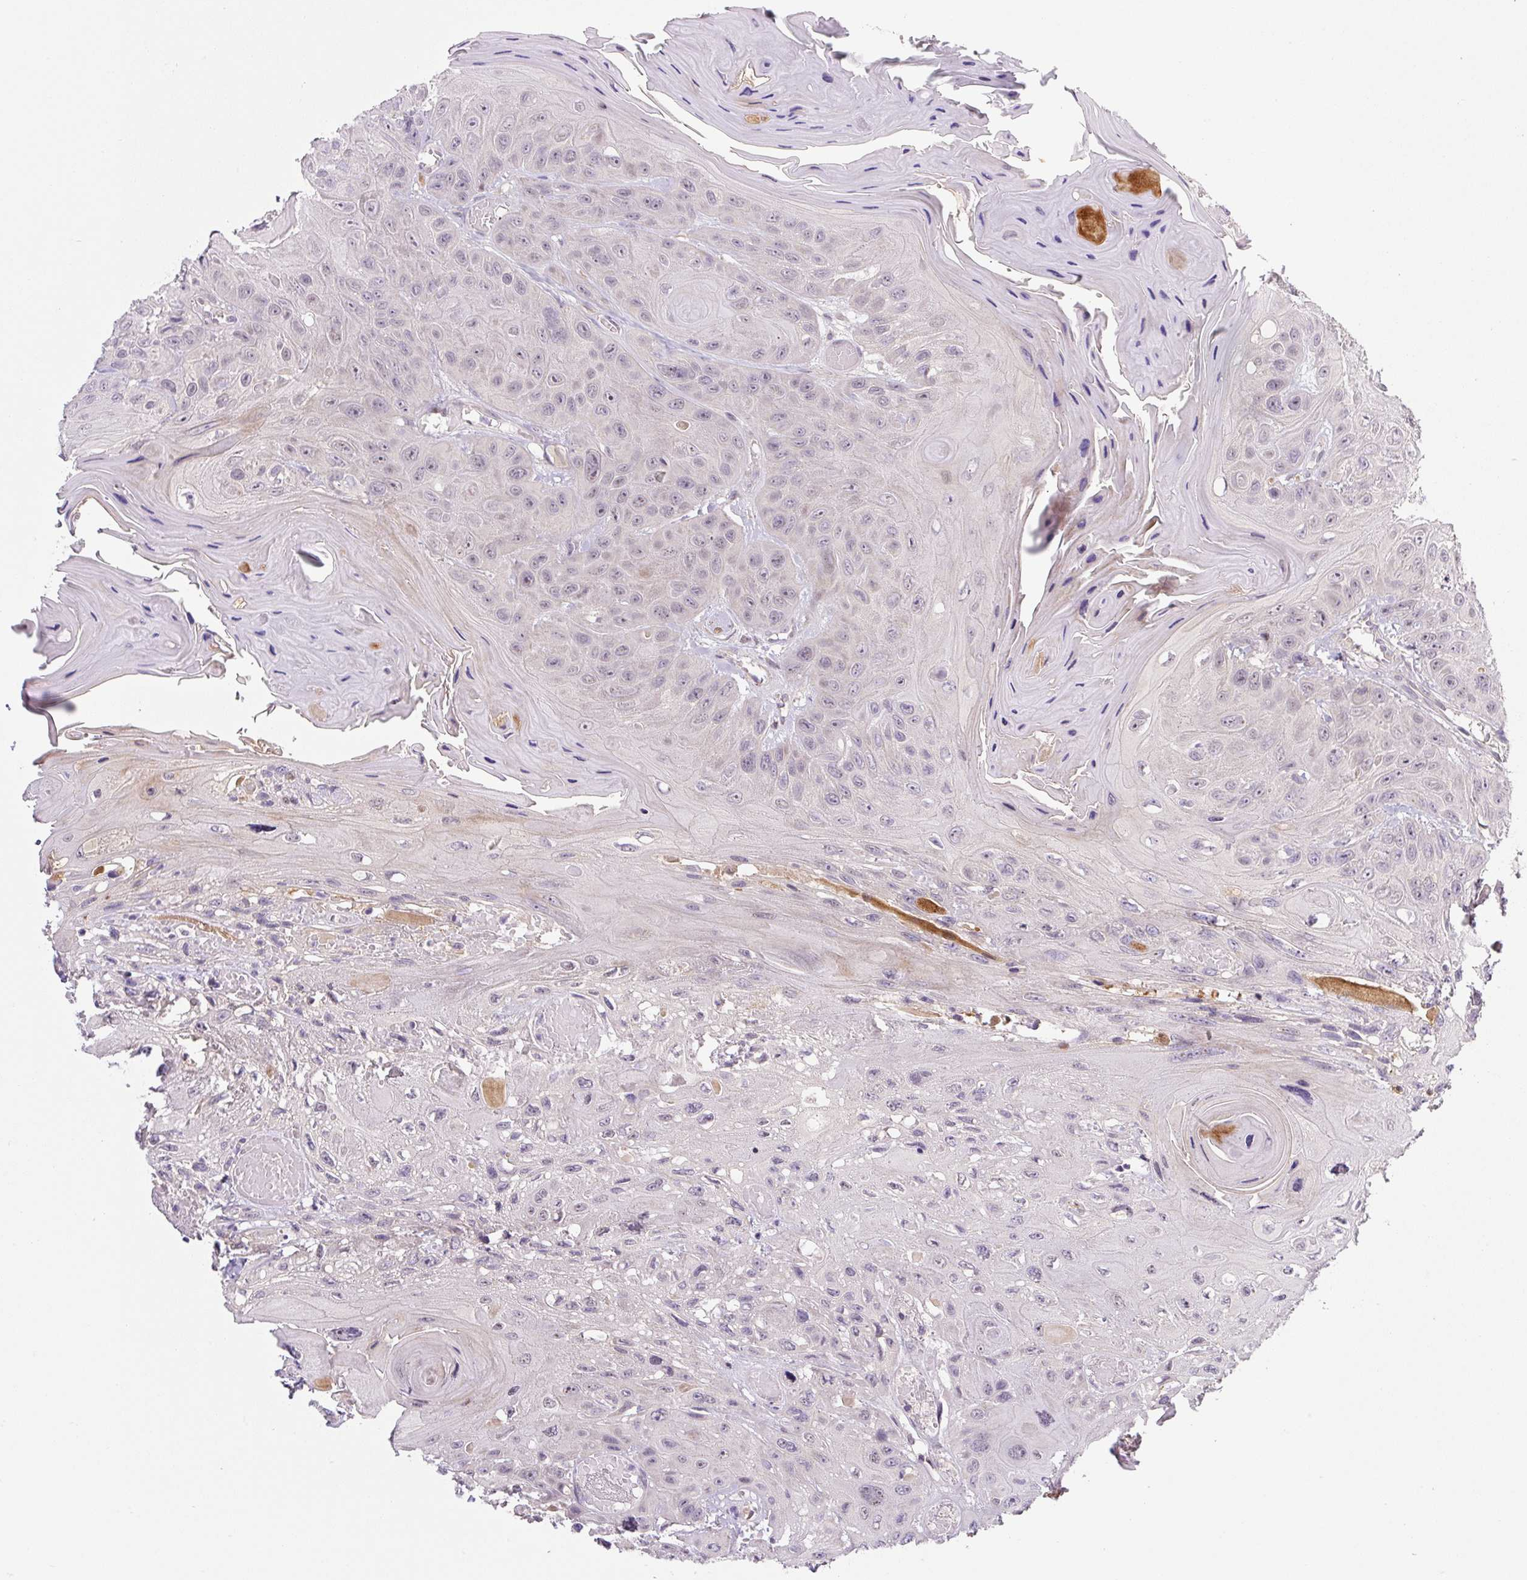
{"staining": {"intensity": "negative", "quantity": "none", "location": "none"}, "tissue": "head and neck cancer", "cell_type": "Tumor cells", "image_type": "cancer", "snomed": [{"axis": "morphology", "description": "Squamous cell carcinoma, NOS"}, {"axis": "topography", "description": "Head-Neck"}], "caption": "Immunohistochemical staining of head and neck cancer reveals no significant staining in tumor cells. (Immunohistochemistry, brightfield microscopy, high magnification).", "gene": "PRKAA2", "patient": {"sex": "female", "age": 59}}